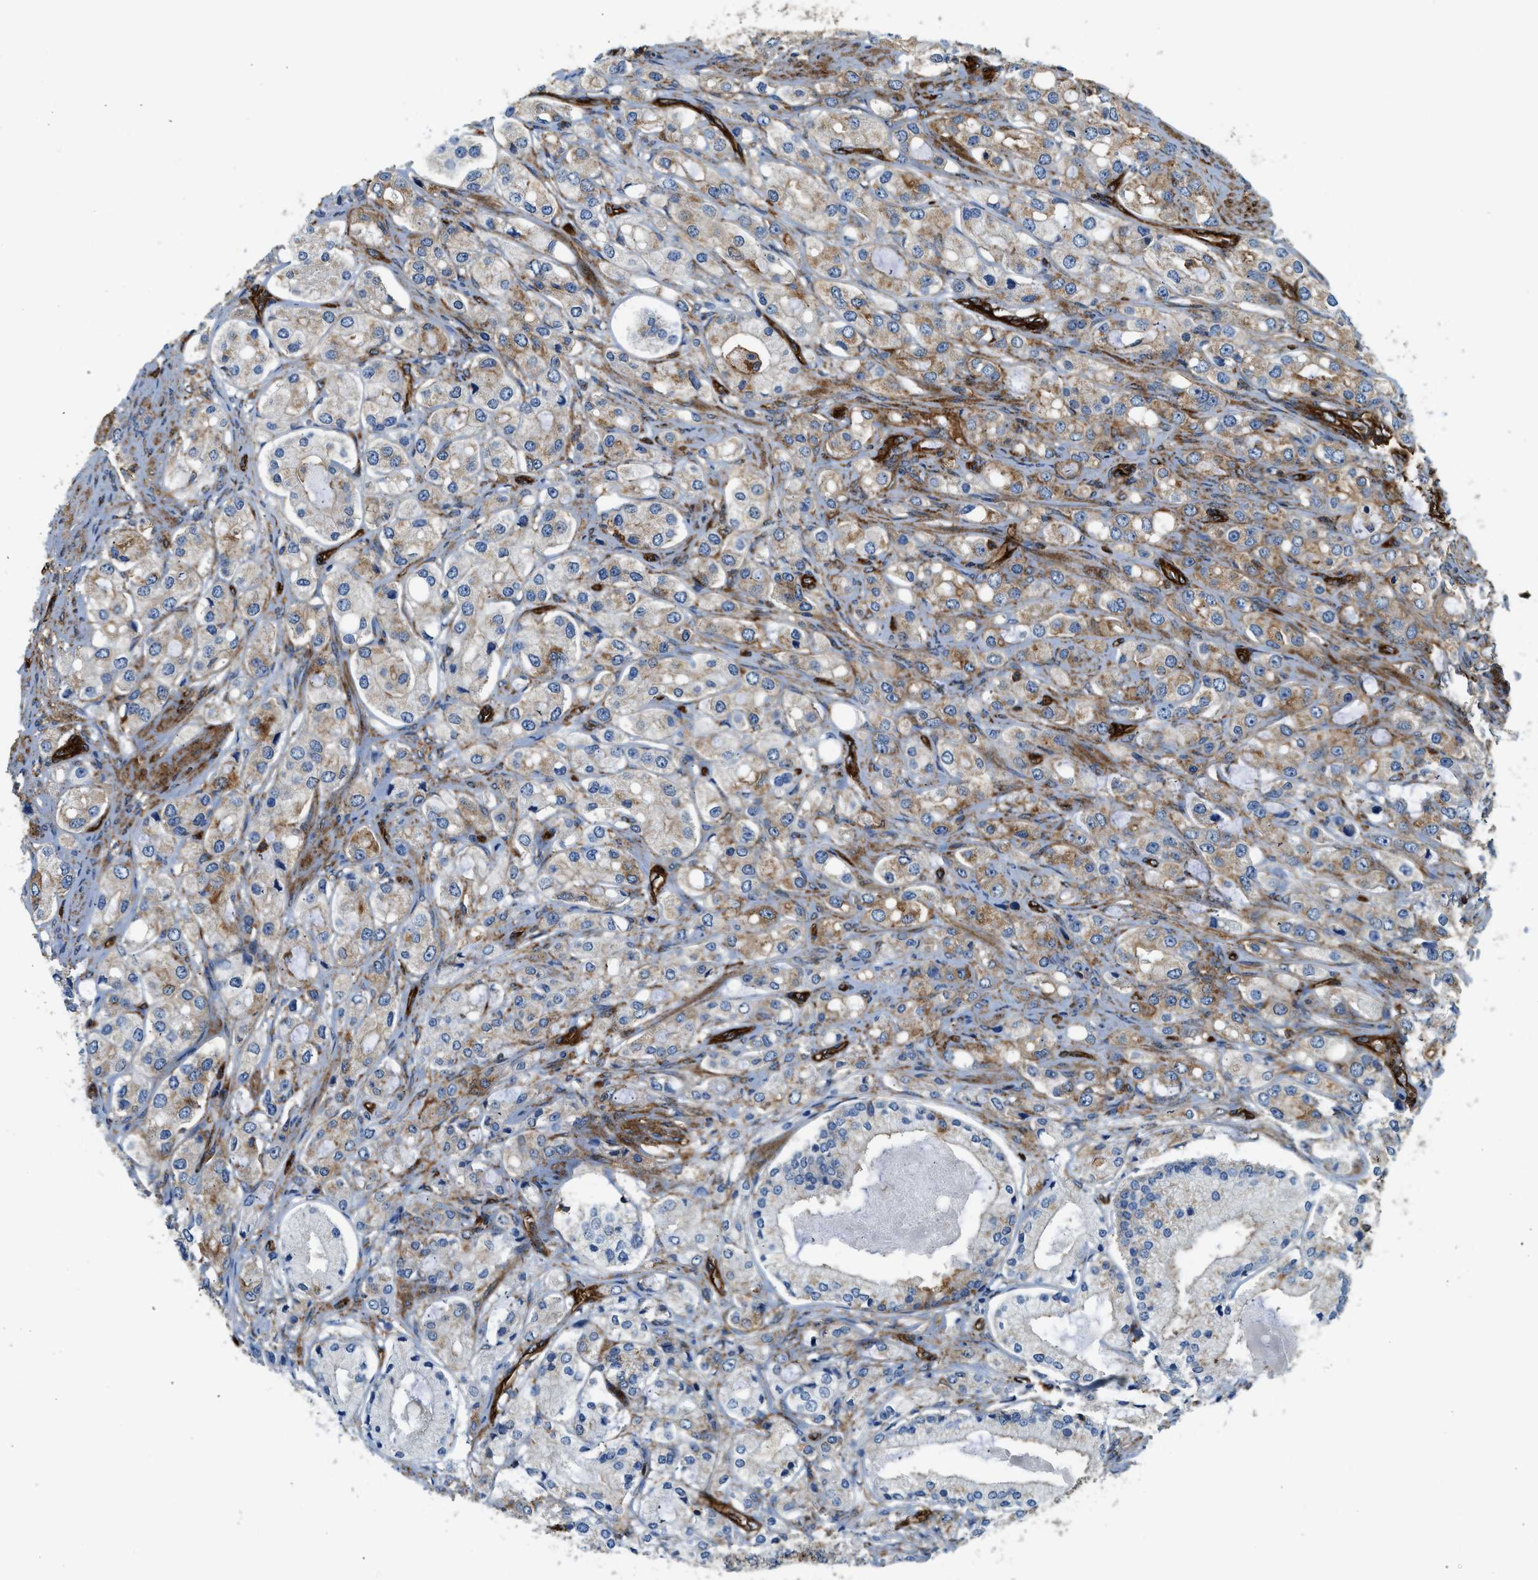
{"staining": {"intensity": "weak", "quantity": "<25%", "location": "cytoplasmic/membranous"}, "tissue": "prostate cancer", "cell_type": "Tumor cells", "image_type": "cancer", "snomed": [{"axis": "morphology", "description": "Adenocarcinoma, High grade"}, {"axis": "topography", "description": "Prostate"}], "caption": "DAB immunohistochemical staining of high-grade adenocarcinoma (prostate) demonstrates no significant expression in tumor cells.", "gene": "HIP1", "patient": {"sex": "male", "age": 65}}